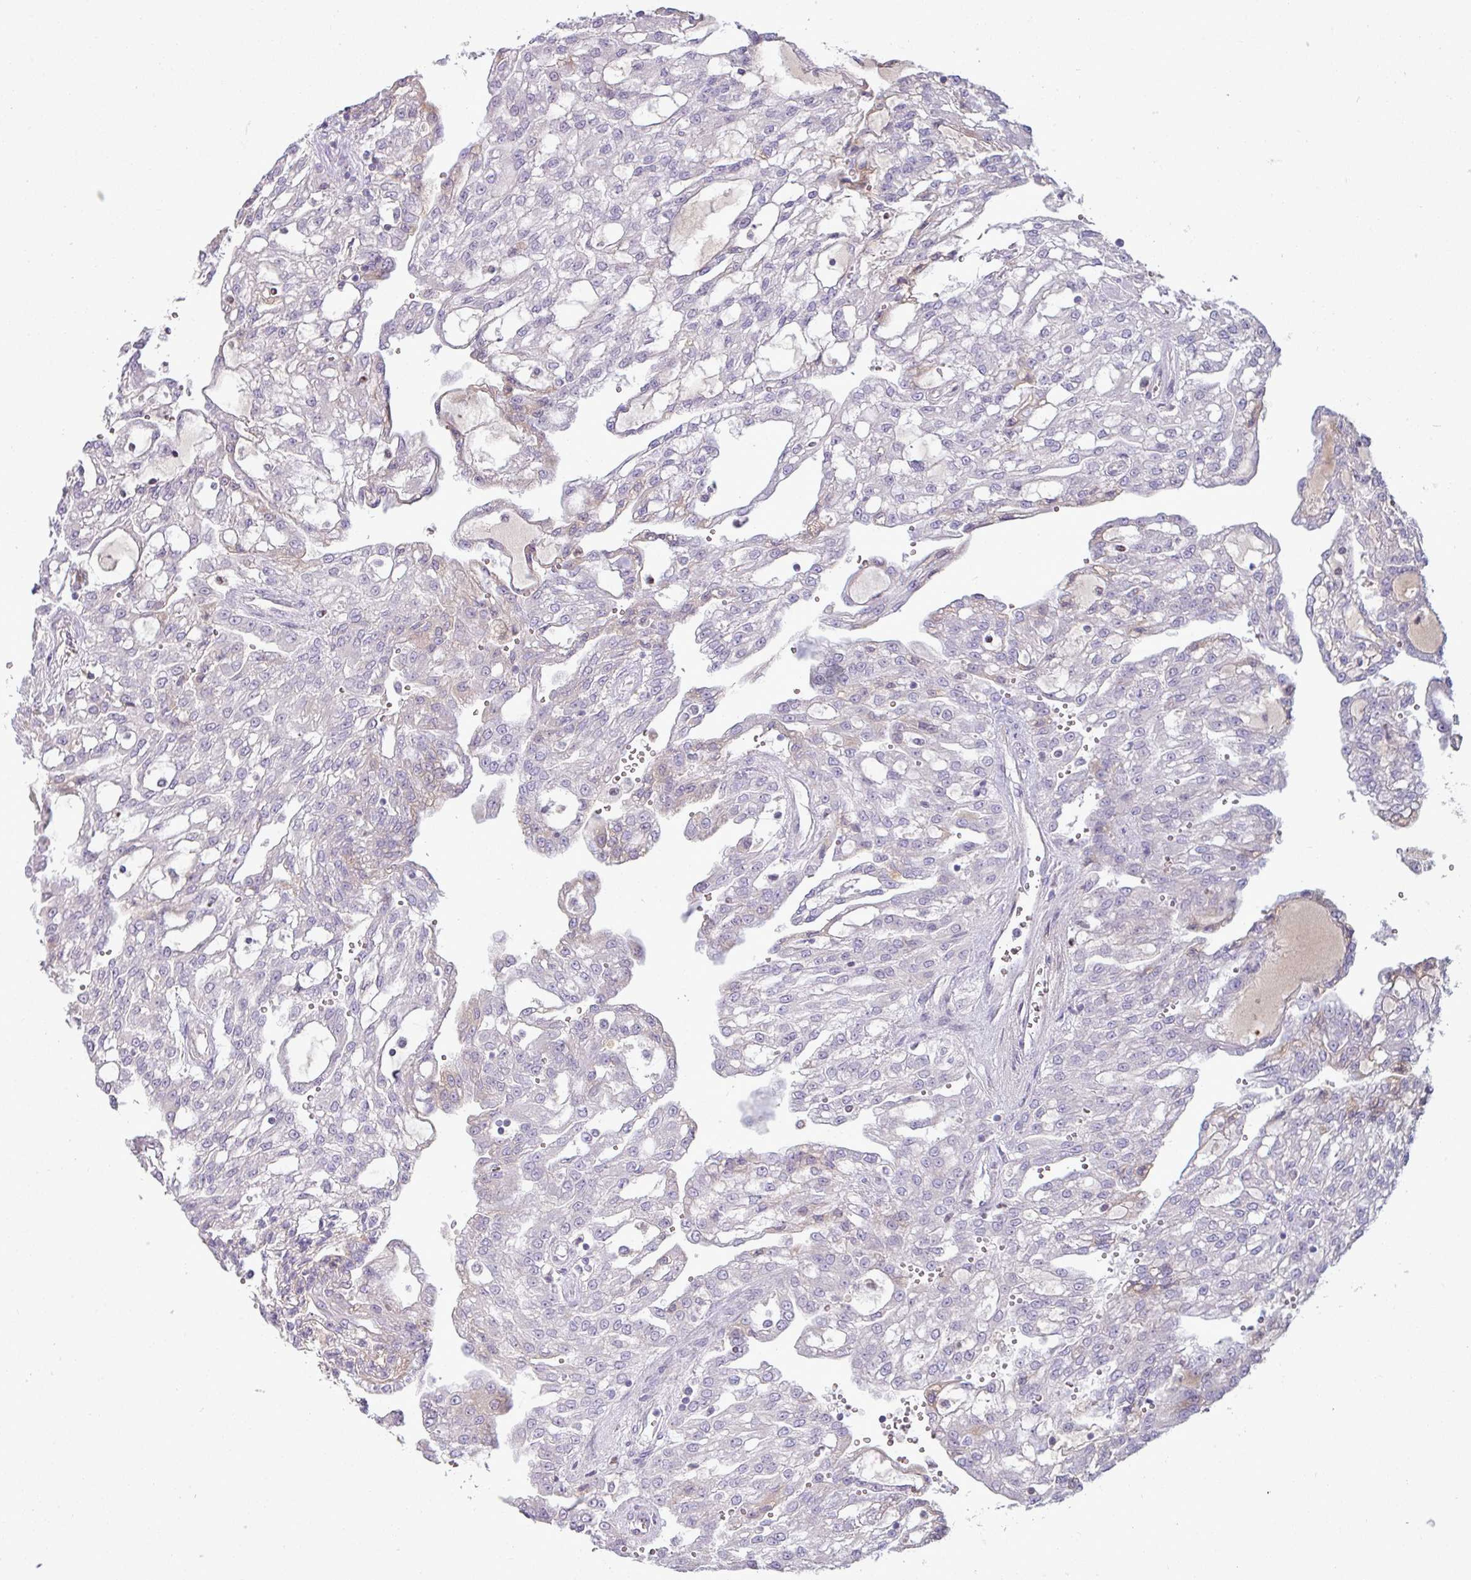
{"staining": {"intensity": "negative", "quantity": "none", "location": "none"}, "tissue": "renal cancer", "cell_type": "Tumor cells", "image_type": "cancer", "snomed": [{"axis": "morphology", "description": "Adenocarcinoma, NOS"}, {"axis": "topography", "description": "Kidney"}], "caption": "Tumor cells are negative for brown protein staining in renal adenocarcinoma. Nuclei are stained in blue.", "gene": "APOM", "patient": {"sex": "male", "age": 63}}